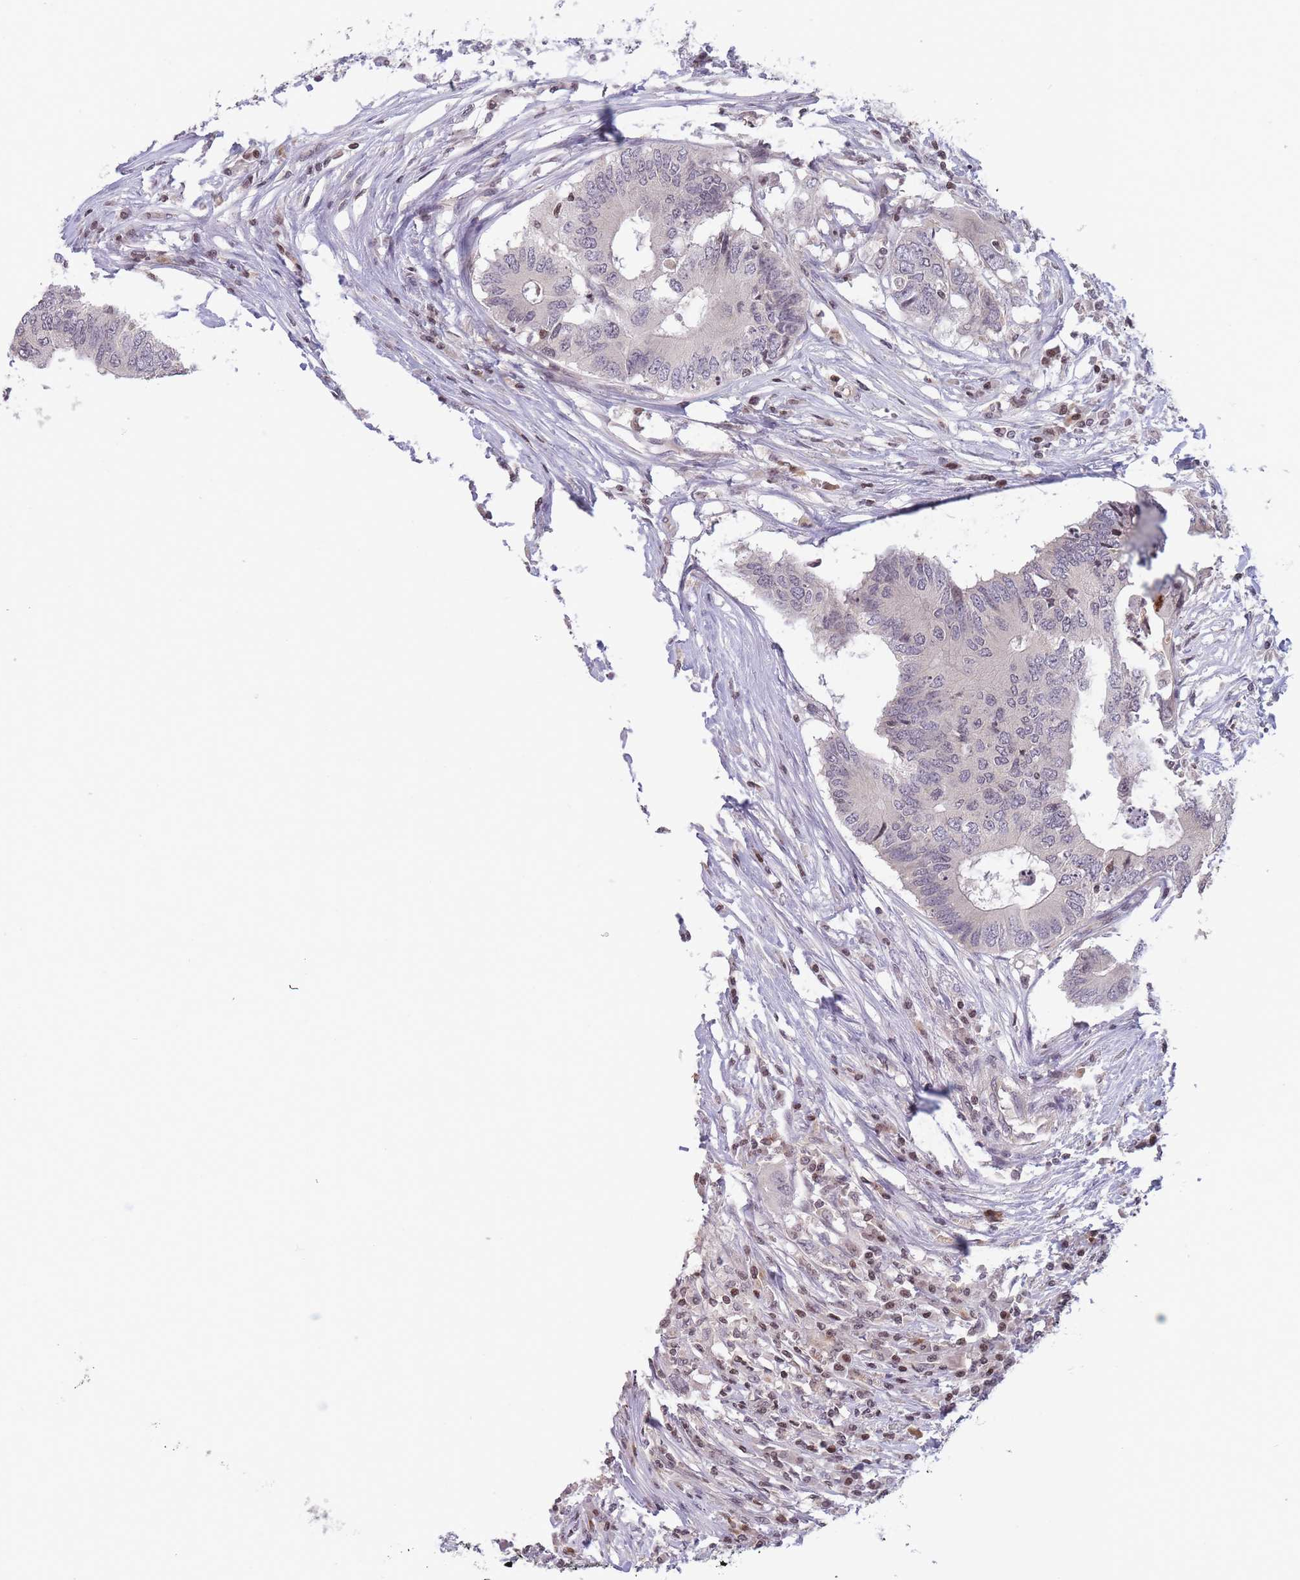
{"staining": {"intensity": "negative", "quantity": "none", "location": "none"}, "tissue": "colorectal cancer", "cell_type": "Tumor cells", "image_type": "cancer", "snomed": [{"axis": "morphology", "description": "Adenocarcinoma, NOS"}, {"axis": "topography", "description": "Colon"}], "caption": "DAB (3,3'-diaminobenzidine) immunohistochemical staining of colorectal cancer shows no significant staining in tumor cells.", "gene": "SLC35F5", "patient": {"sex": "male", "age": 71}}